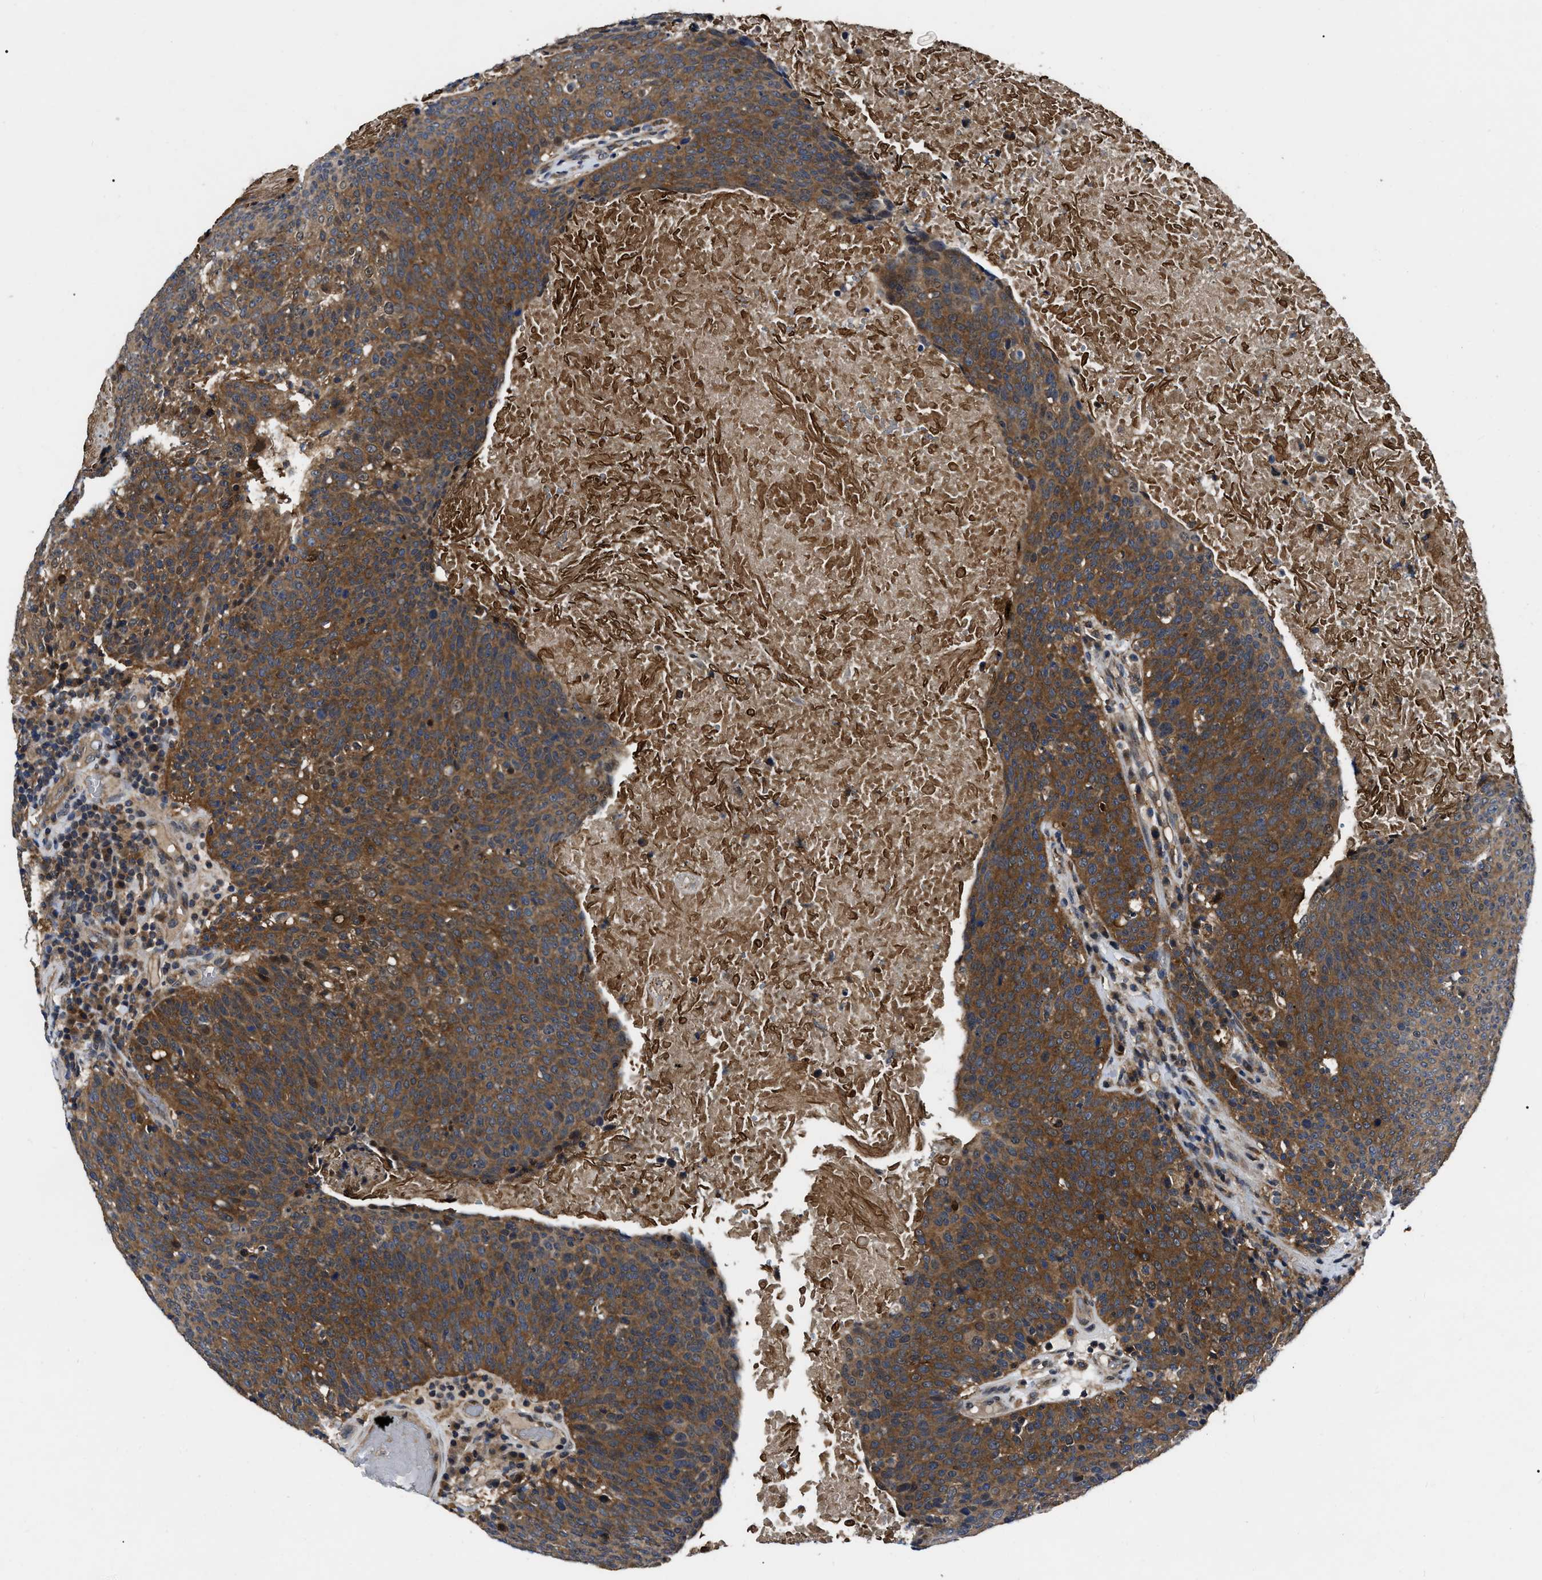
{"staining": {"intensity": "strong", "quantity": ">75%", "location": "cytoplasmic/membranous"}, "tissue": "head and neck cancer", "cell_type": "Tumor cells", "image_type": "cancer", "snomed": [{"axis": "morphology", "description": "Squamous cell carcinoma, NOS"}, {"axis": "morphology", "description": "Squamous cell carcinoma, metastatic, NOS"}, {"axis": "topography", "description": "Lymph node"}, {"axis": "topography", "description": "Head-Neck"}], "caption": "The image shows staining of head and neck cancer, revealing strong cytoplasmic/membranous protein positivity (brown color) within tumor cells. Immunohistochemistry stains the protein in brown and the nuclei are stained blue.", "gene": "GET4", "patient": {"sex": "male", "age": 62}}